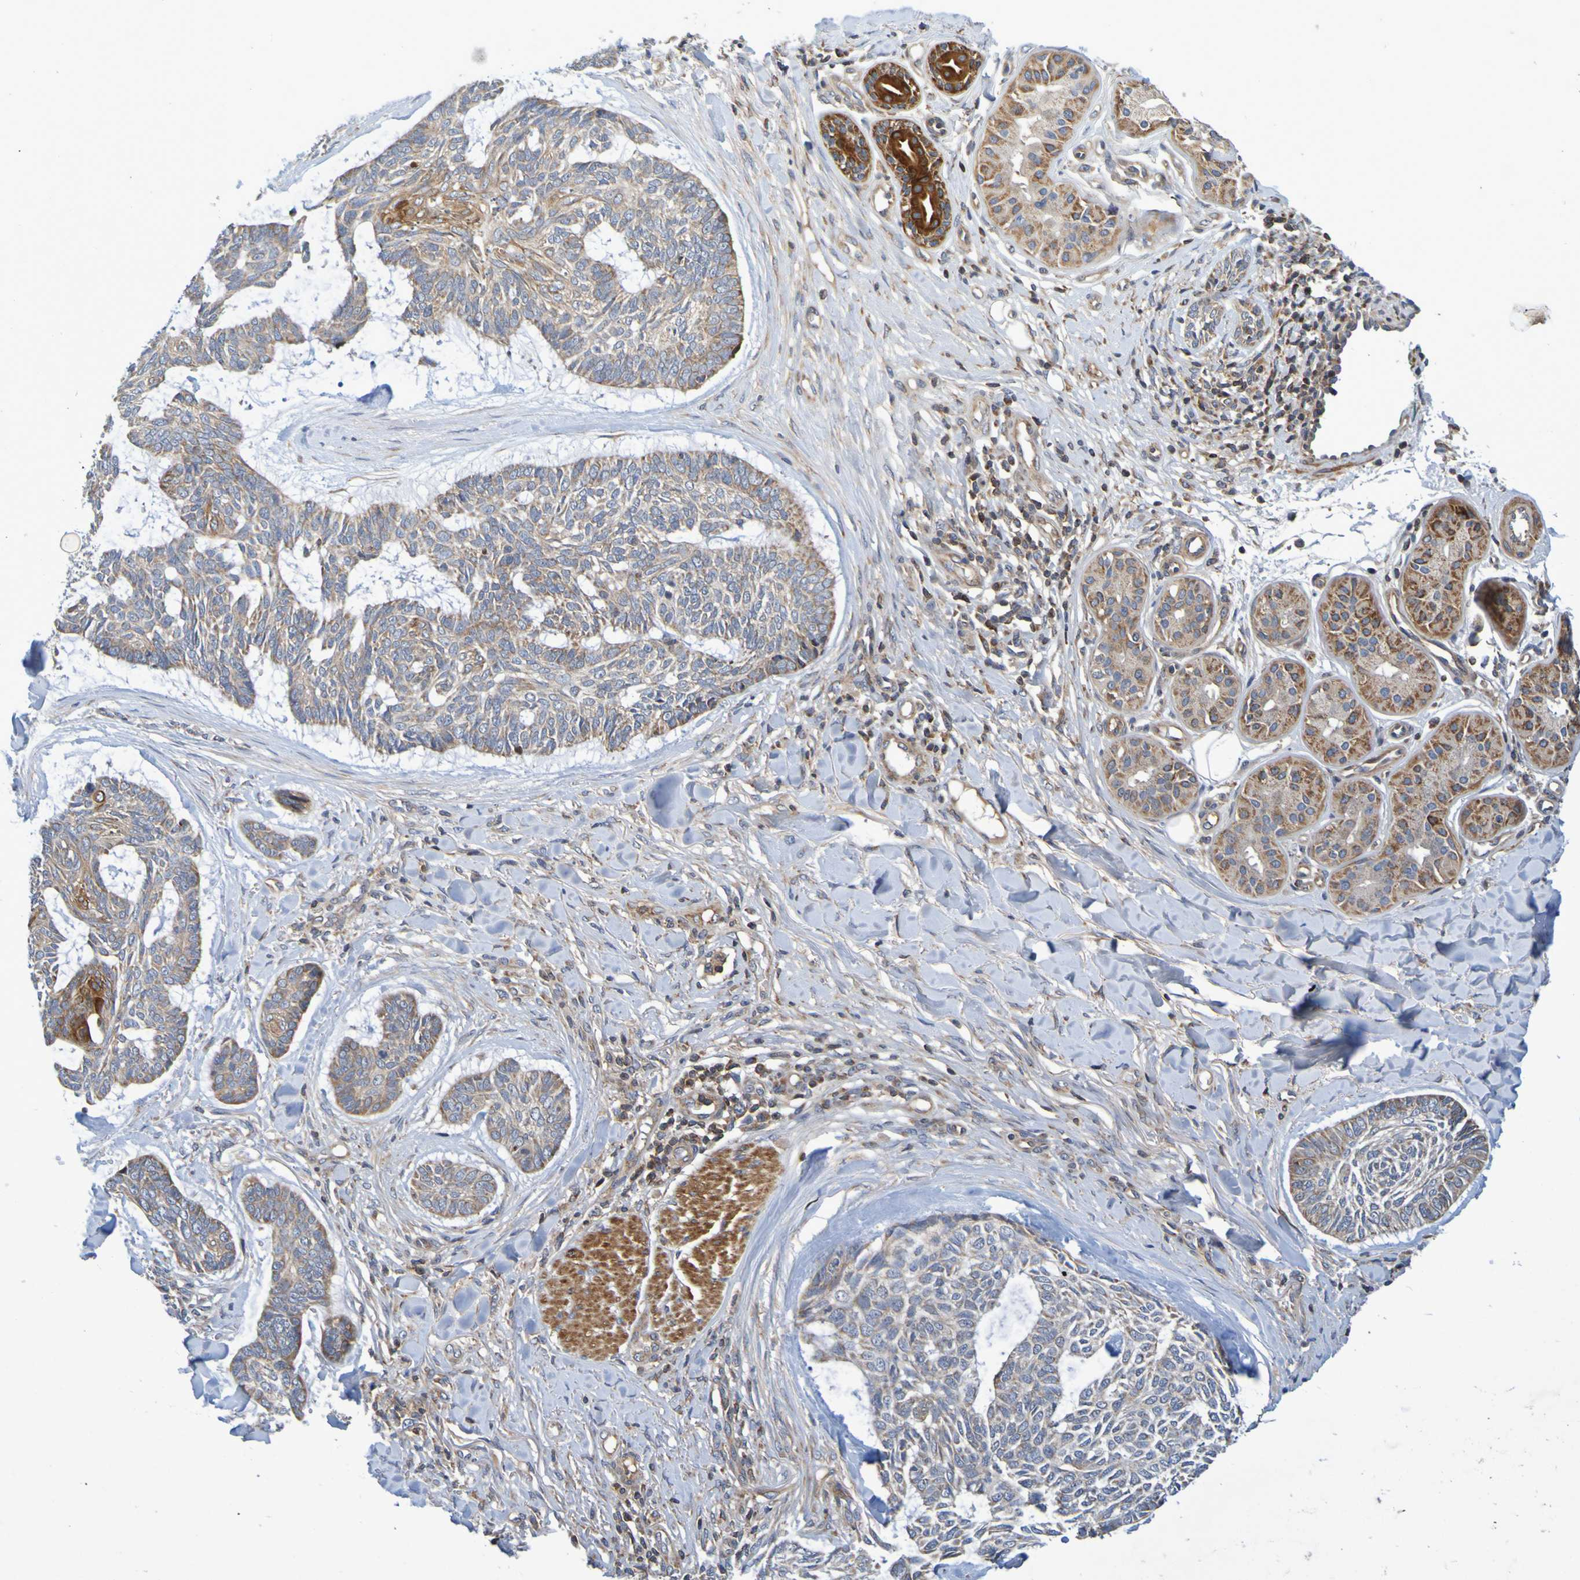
{"staining": {"intensity": "moderate", "quantity": ">75%", "location": "cytoplasmic/membranous"}, "tissue": "skin cancer", "cell_type": "Tumor cells", "image_type": "cancer", "snomed": [{"axis": "morphology", "description": "Basal cell carcinoma"}, {"axis": "topography", "description": "Skin"}], "caption": "IHC photomicrograph of neoplastic tissue: basal cell carcinoma (skin) stained using IHC displays medium levels of moderate protein expression localized specifically in the cytoplasmic/membranous of tumor cells, appearing as a cytoplasmic/membranous brown color.", "gene": "CCDC51", "patient": {"sex": "male", "age": 43}}